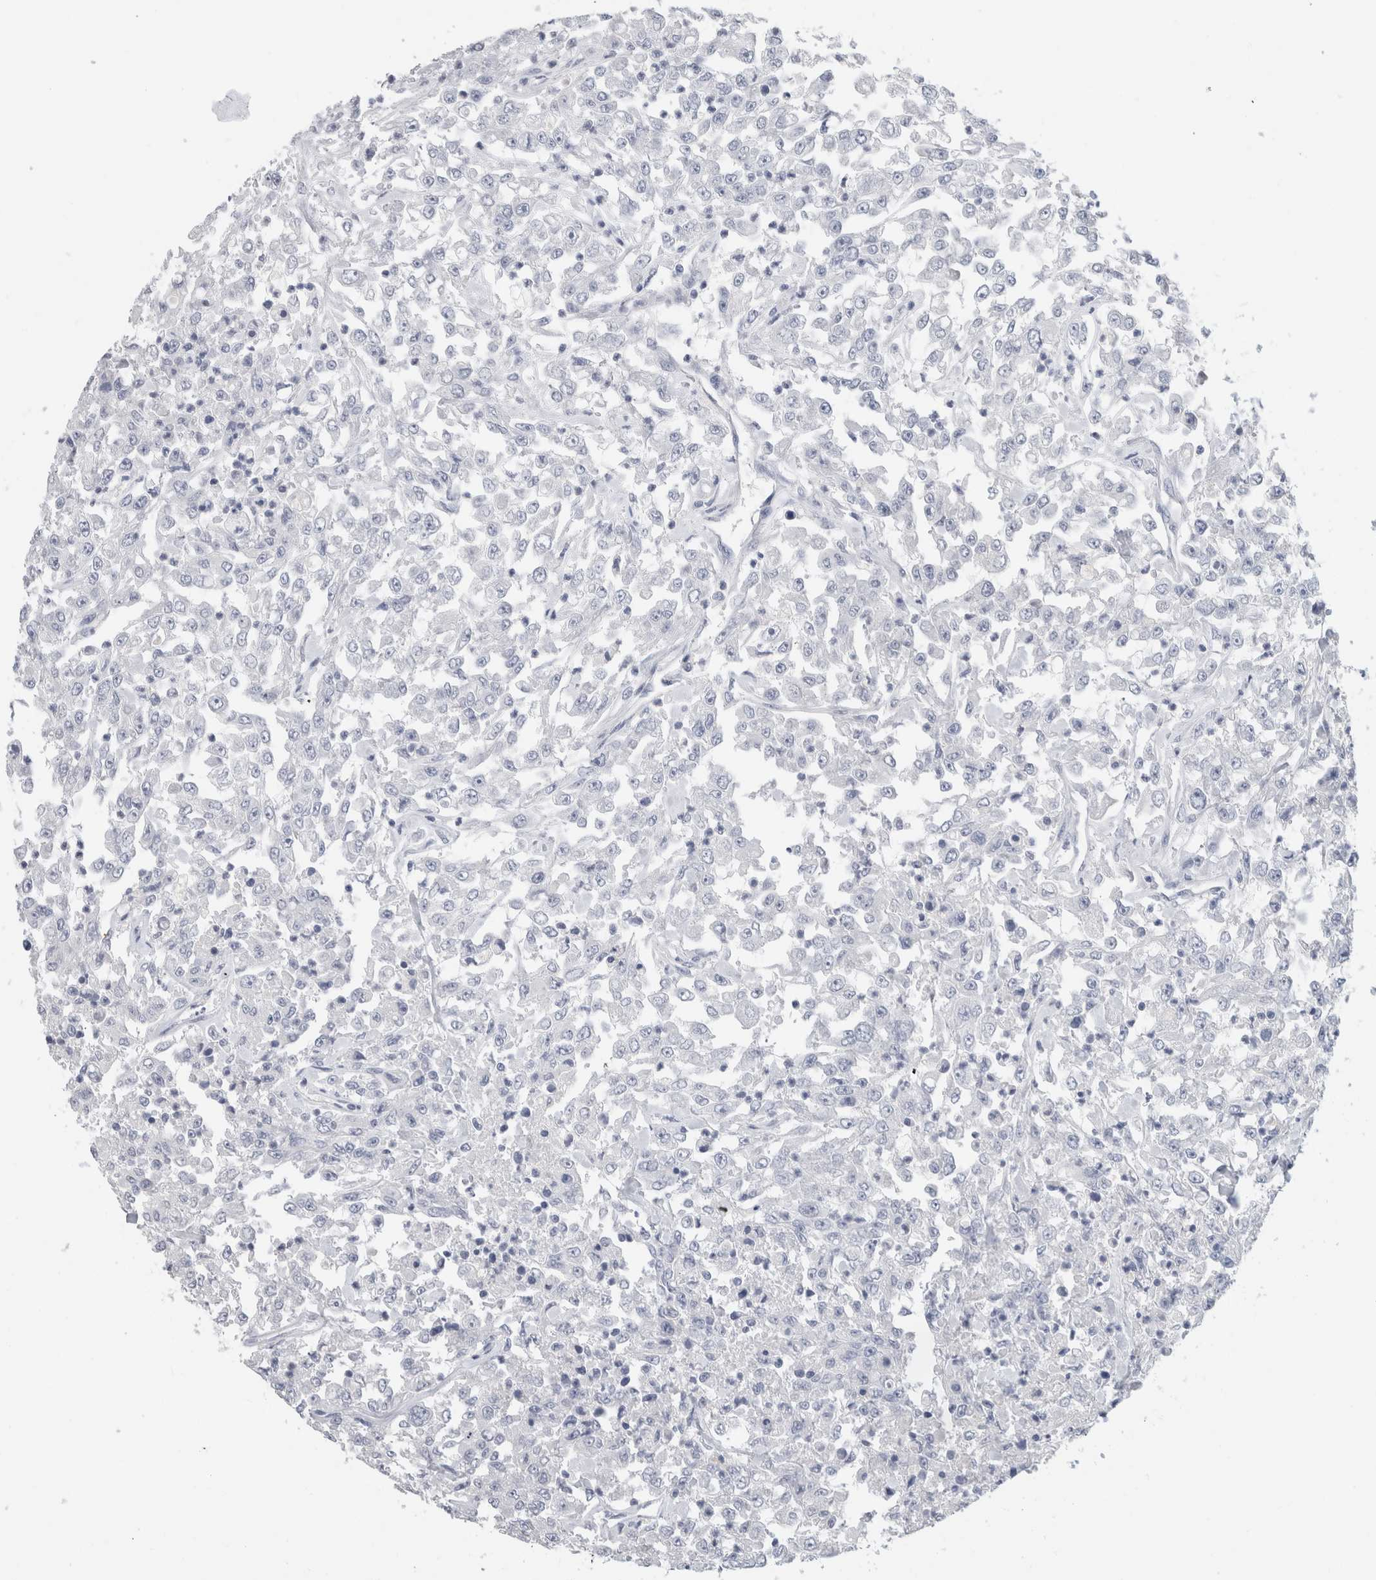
{"staining": {"intensity": "negative", "quantity": "none", "location": "none"}, "tissue": "urothelial cancer", "cell_type": "Tumor cells", "image_type": "cancer", "snomed": [{"axis": "morphology", "description": "Urothelial carcinoma, High grade"}, {"axis": "topography", "description": "Urinary bladder"}], "caption": "Image shows no protein staining in tumor cells of urothelial cancer tissue.", "gene": "BCAN", "patient": {"sex": "male", "age": 46}}